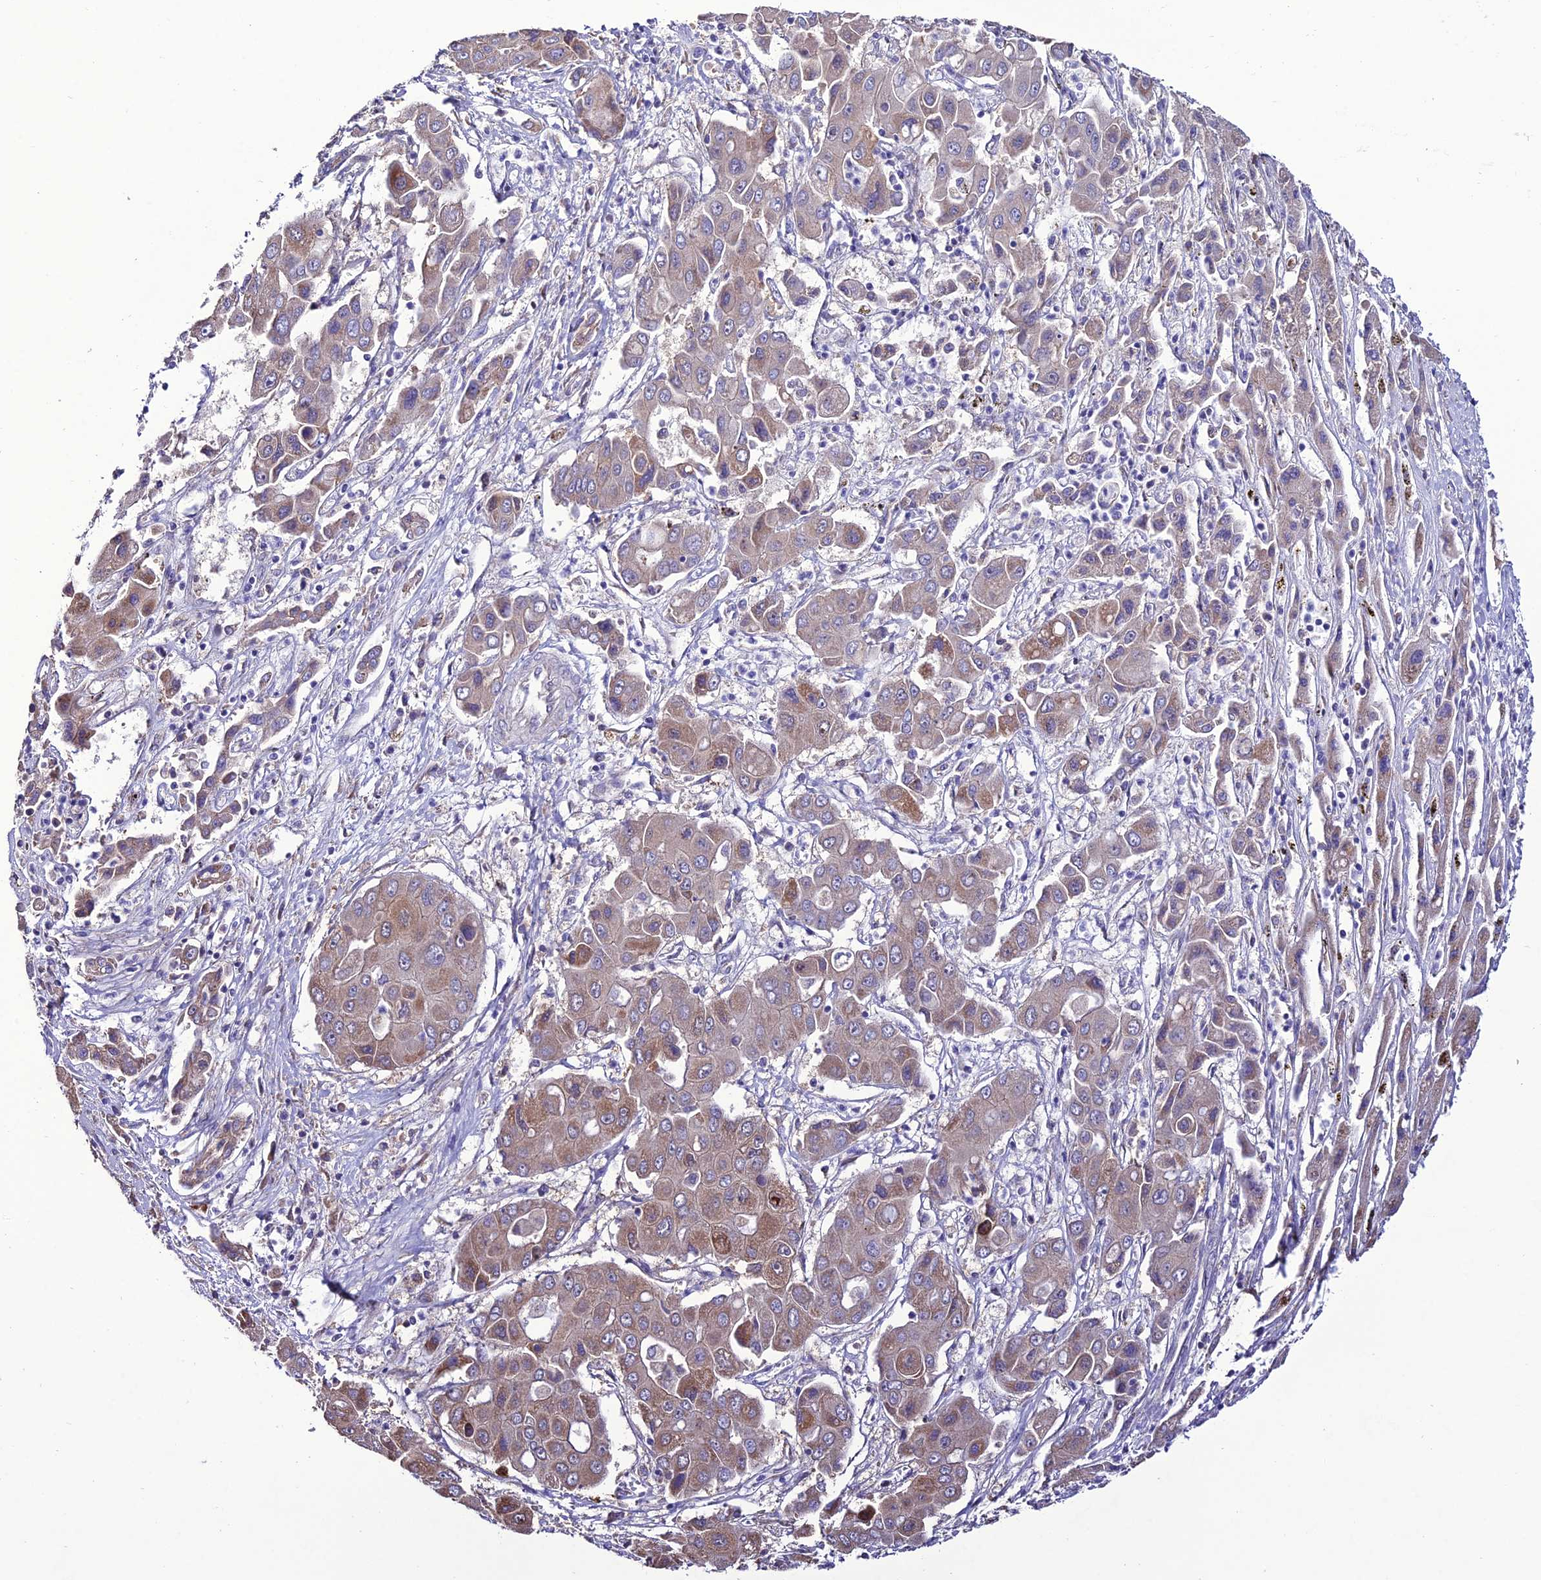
{"staining": {"intensity": "moderate", "quantity": "<25%", "location": "cytoplasmic/membranous"}, "tissue": "liver cancer", "cell_type": "Tumor cells", "image_type": "cancer", "snomed": [{"axis": "morphology", "description": "Cholangiocarcinoma"}, {"axis": "topography", "description": "Liver"}], "caption": "IHC photomicrograph of human liver cholangiocarcinoma stained for a protein (brown), which exhibits low levels of moderate cytoplasmic/membranous expression in approximately <25% of tumor cells.", "gene": "HOGA1", "patient": {"sex": "male", "age": 67}}